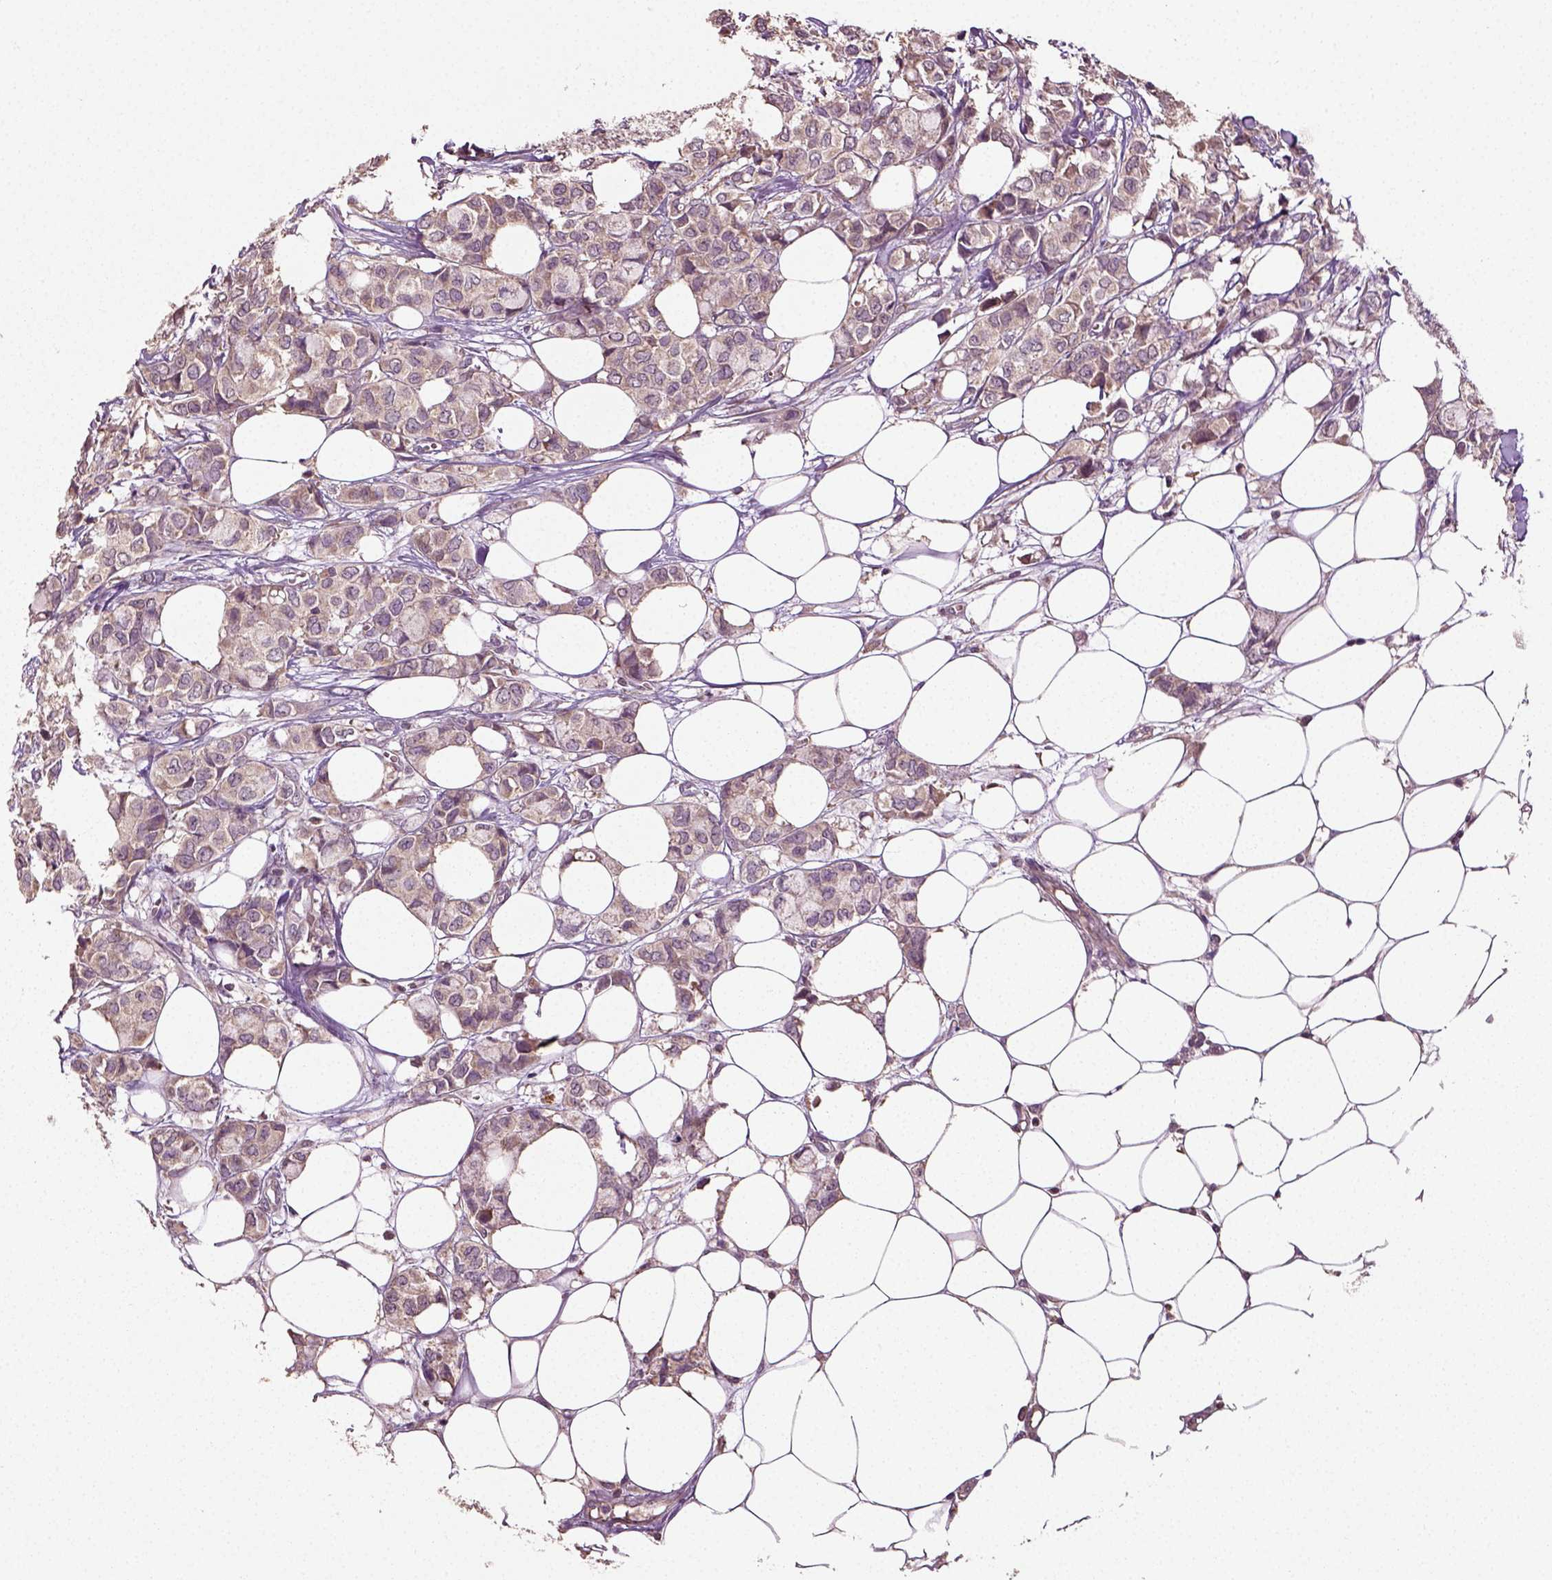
{"staining": {"intensity": "weak", "quantity": ">75%", "location": "cytoplasmic/membranous"}, "tissue": "breast cancer", "cell_type": "Tumor cells", "image_type": "cancer", "snomed": [{"axis": "morphology", "description": "Duct carcinoma"}, {"axis": "topography", "description": "Breast"}], "caption": "The immunohistochemical stain shows weak cytoplasmic/membranous staining in tumor cells of invasive ductal carcinoma (breast) tissue.", "gene": "ERV3-1", "patient": {"sex": "female", "age": 85}}